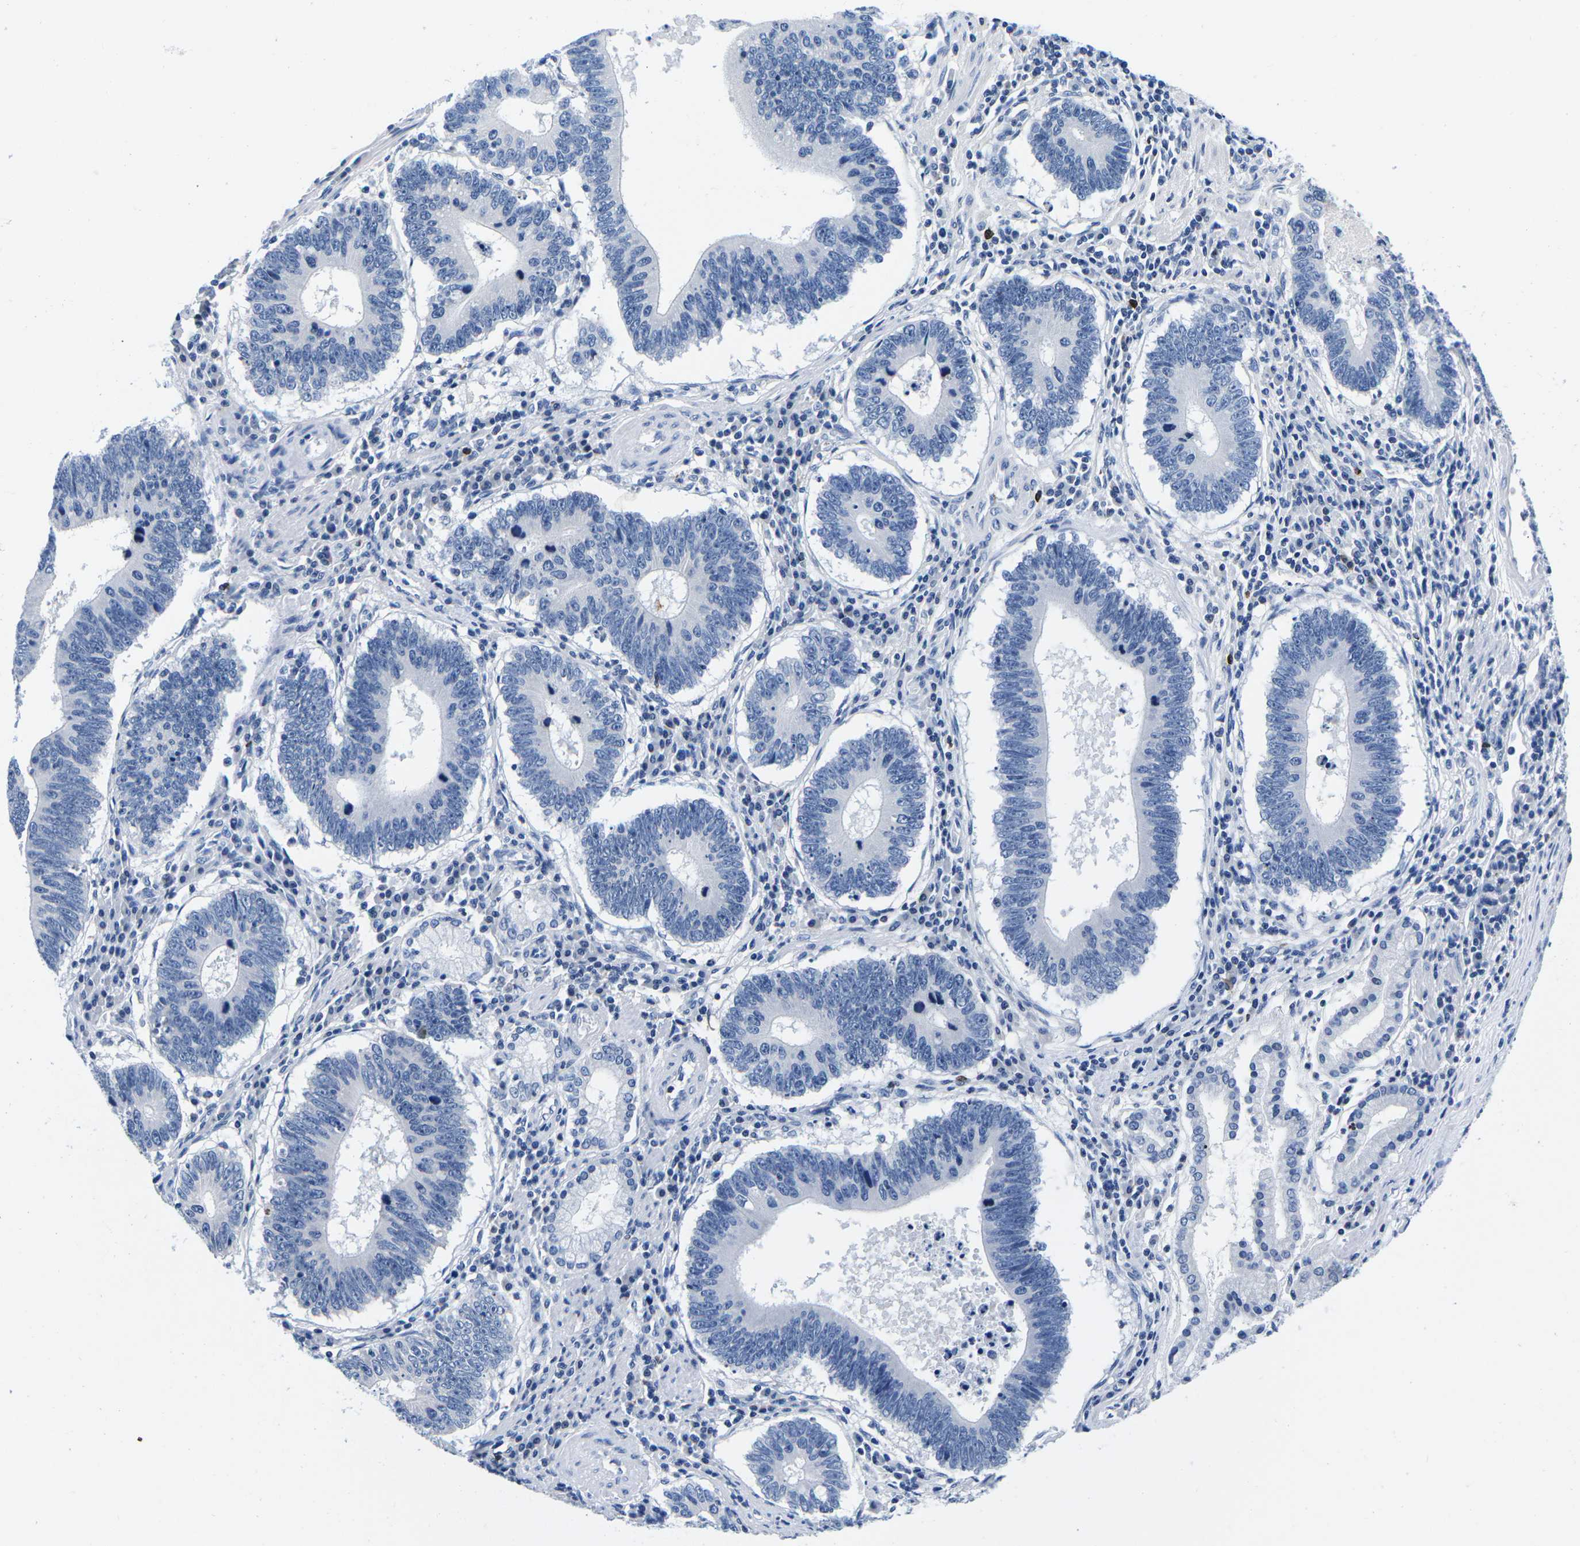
{"staining": {"intensity": "negative", "quantity": "none", "location": "none"}, "tissue": "stomach cancer", "cell_type": "Tumor cells", "image_type": "cancer", "snomed": [{"axis": "morphology", "description": "Adenocarcinoma, NOS"}, {"axis": "topography", "description": "Stomach"}], "caption": "High power microscopy image of an immunohistochemistry histopathology image of stomach adenocarcinoma, revealing no significant positivity in tumor cells.", "gene": "CTSW", "patient": {"sex": "male", "age": 59}}